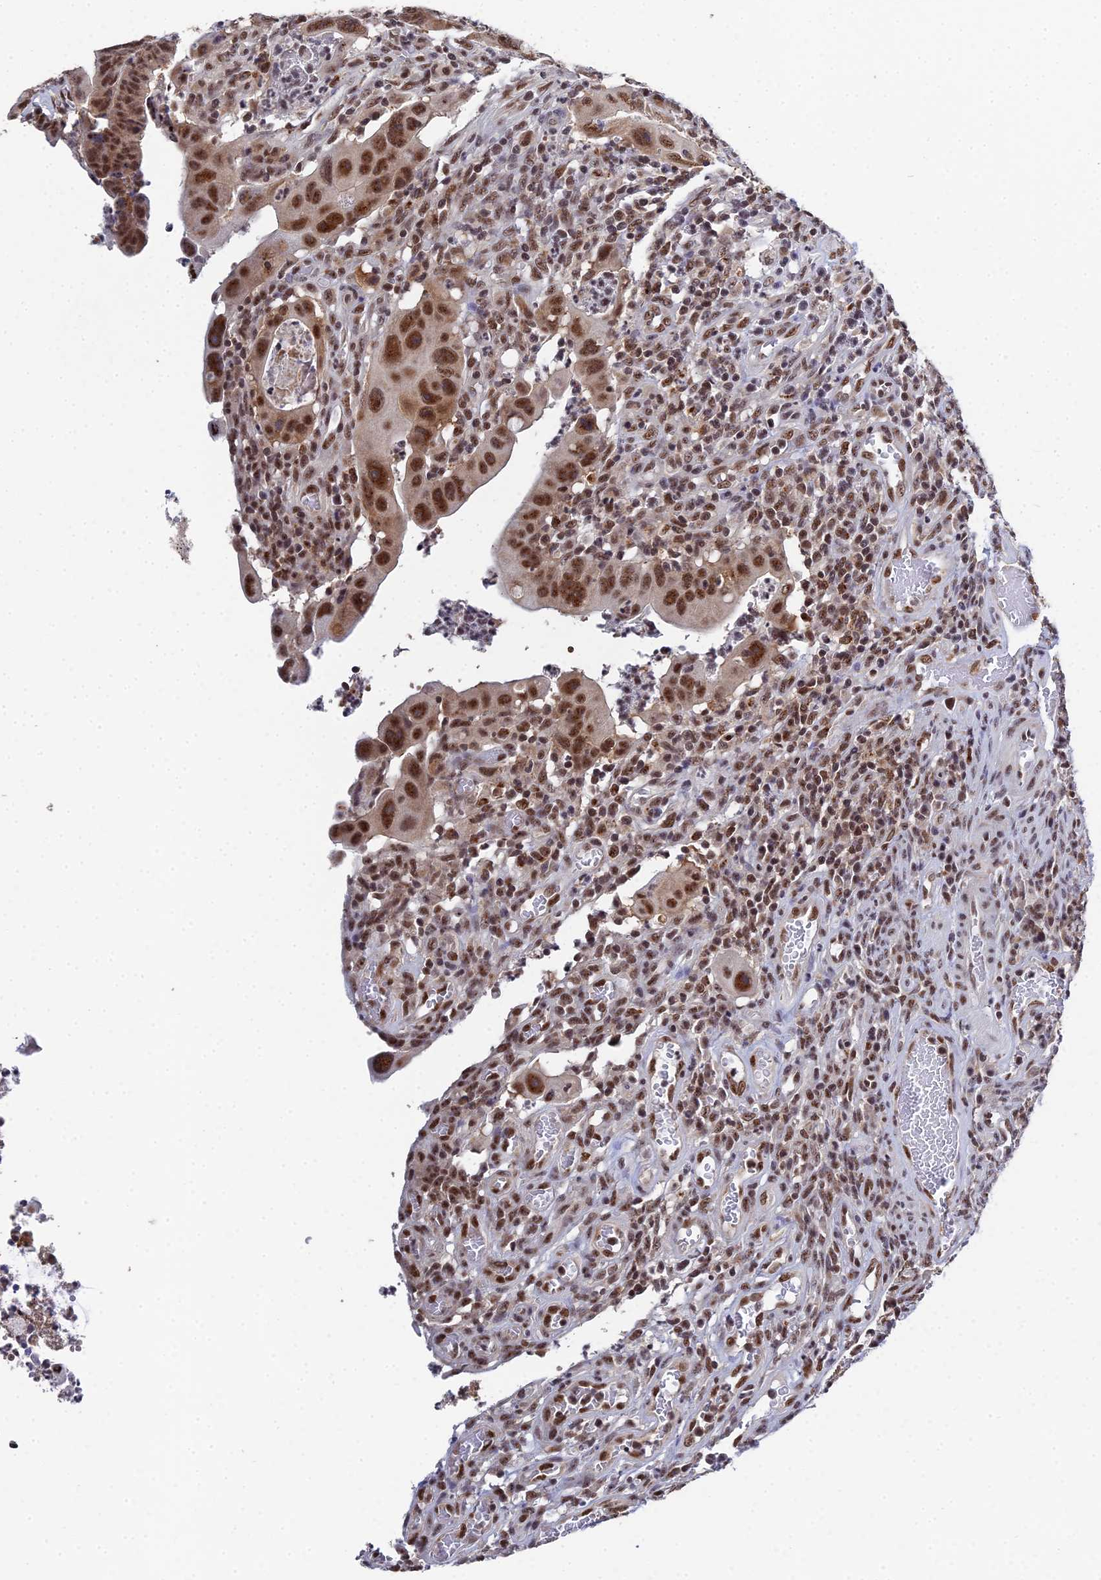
{"staining": {"intensity": "moderate", "quantity": ">75%", "location": "nuclear"}, "tissue": "colorectal cancer", "cell_type": "Tumor cells", "image_type": "cancer", "snomed": [{"axis": "morphology", "description": "Normal tissue, NOS"}, {"axis": "morphology", "description": "Adenocarcinoma, NOS"}, {"axis": "topography", "description": "Rectum"}], "caption": "About >75% of tumor cells in colorectal cancer (adenocarcinoma) exhibit moderate nuclear protein staining as visualized by brown immunohistochemical staining.", "gene": "MAGOHB", "patient": {"sex": "female", "age": 65}}